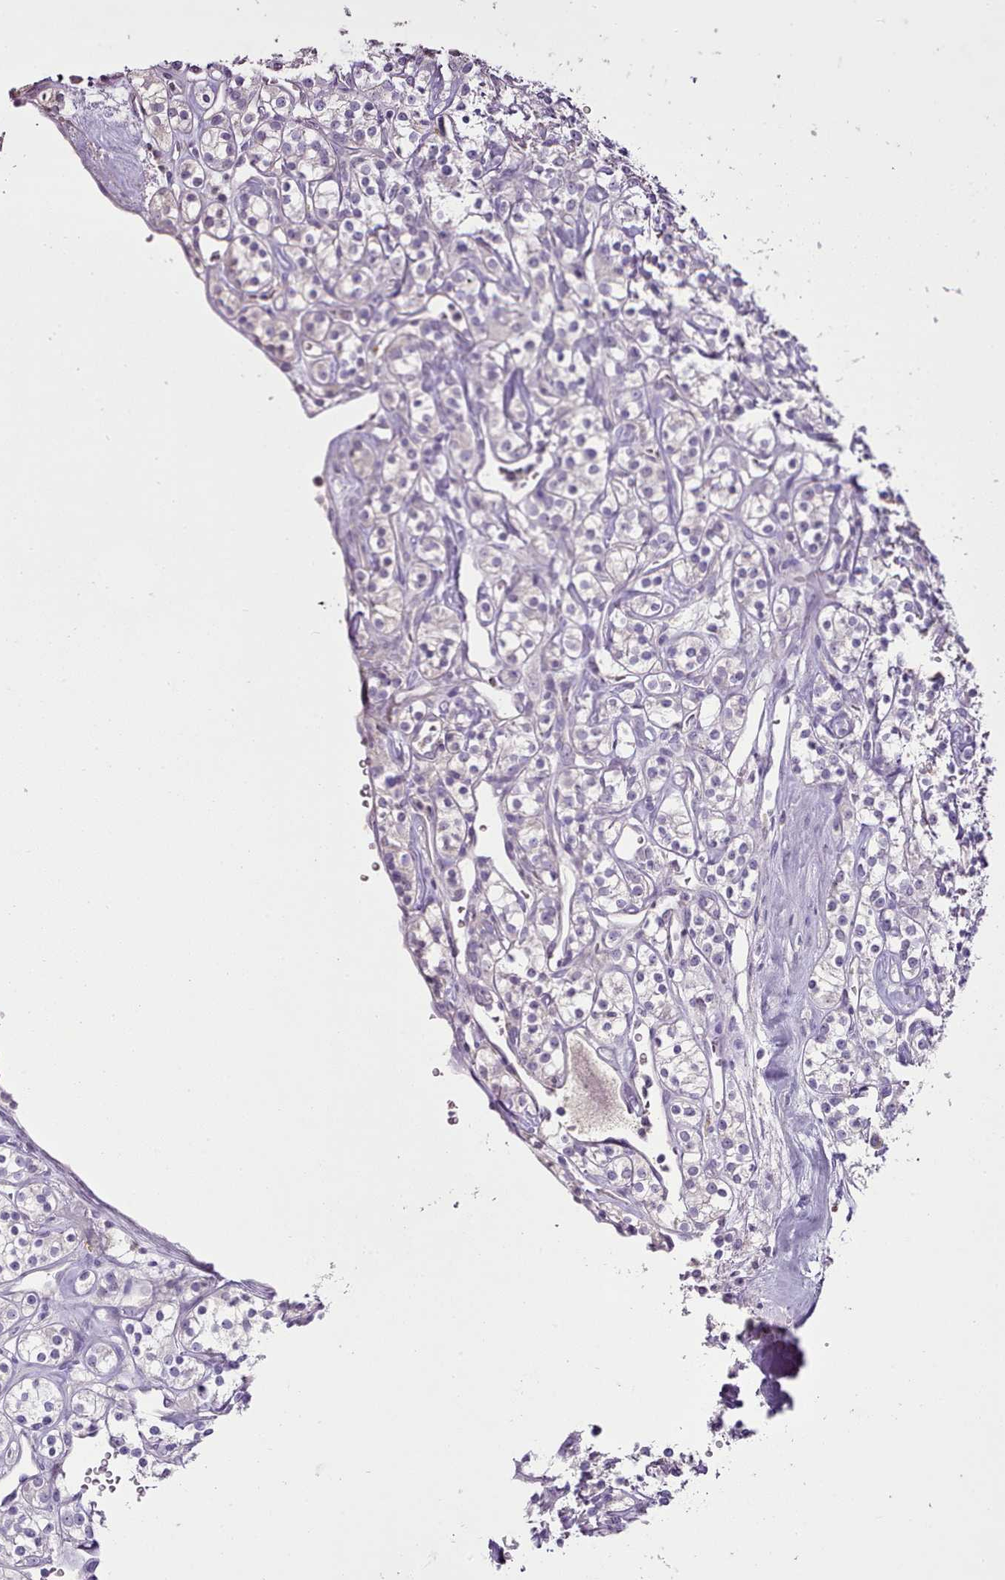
{"staining": {"intensity": "negative", "quantity": "none", "location": "none"}, "tissue": "renal cancer", "cell_type": "Tumor cells", "image_type": "cancer", "snomed": [{"axis": "morphology", "description": "Adenocarcinoma, NOS"}, {"axis": "topography", "description": "Kidney"}], "caption": "This is an IHC histopathology image of renal adenocarcinoma. There is no positivity in tumor cells.", "gene": "BLOC1S2", "patient": {"sex": "male", "age": 77}}